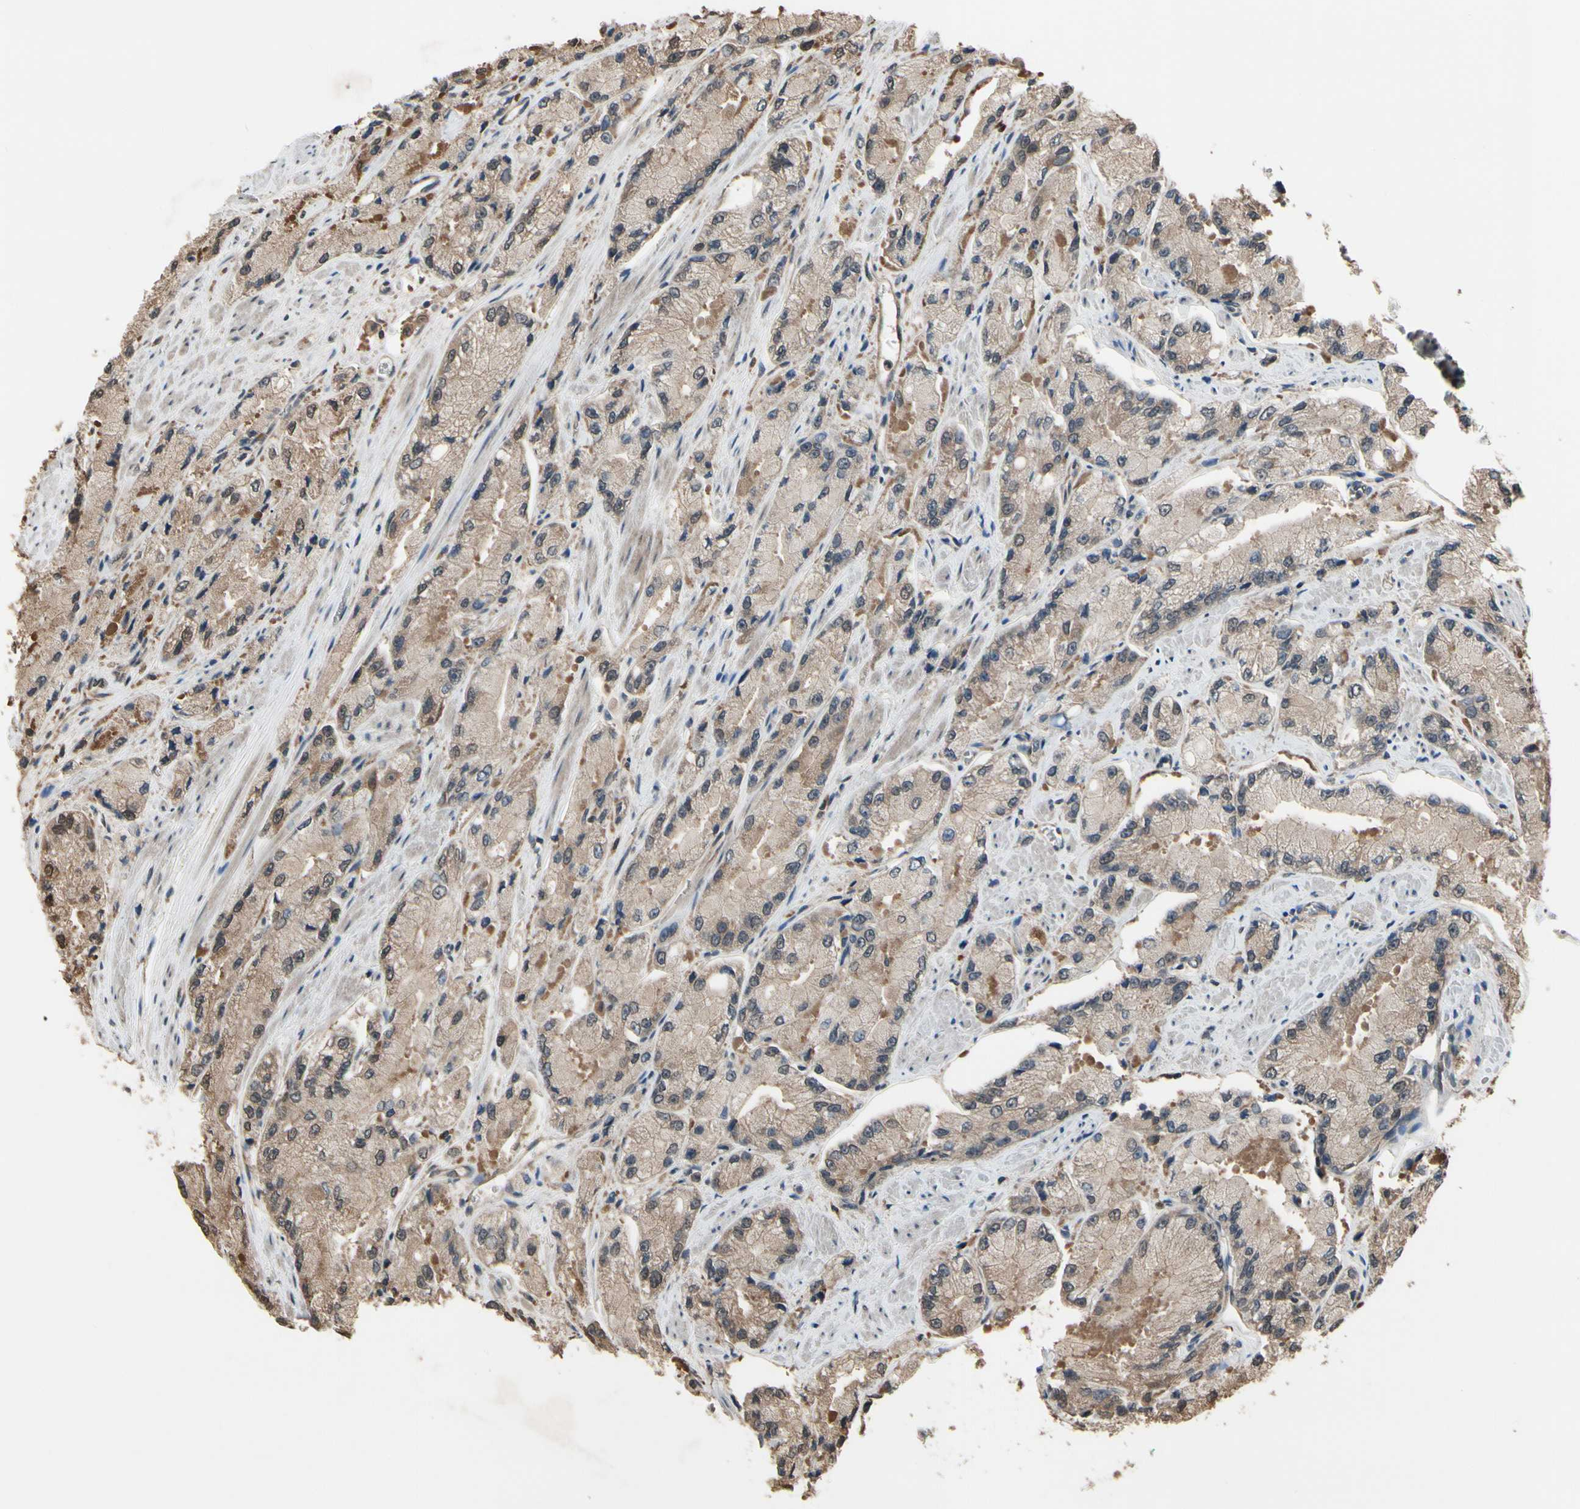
{"staining": {"intensity": "weak", "quantity": ">75%", "location": "cytoplasmic/membranous"}, "tissue": "prostate cancer", "cell_type": "Tumor cells", "image_type": "cancer", "snomed": [{"axis": "morphology", "description": "Adenocarcinoma, High grade"}, {"axis": "topography", "description": "Prostate"}], "caption": "The photomicrograph displays staining of prostate adenocarcinoma (high-grade), revealing weak cytoplasmic/membranous protein staining (brown color) within tumor cells. (DAB = brown stain, brightfield microscopy at high magnification).", "gene": "PNPLA7", "patient": {"sex": "male", "age": 58}}